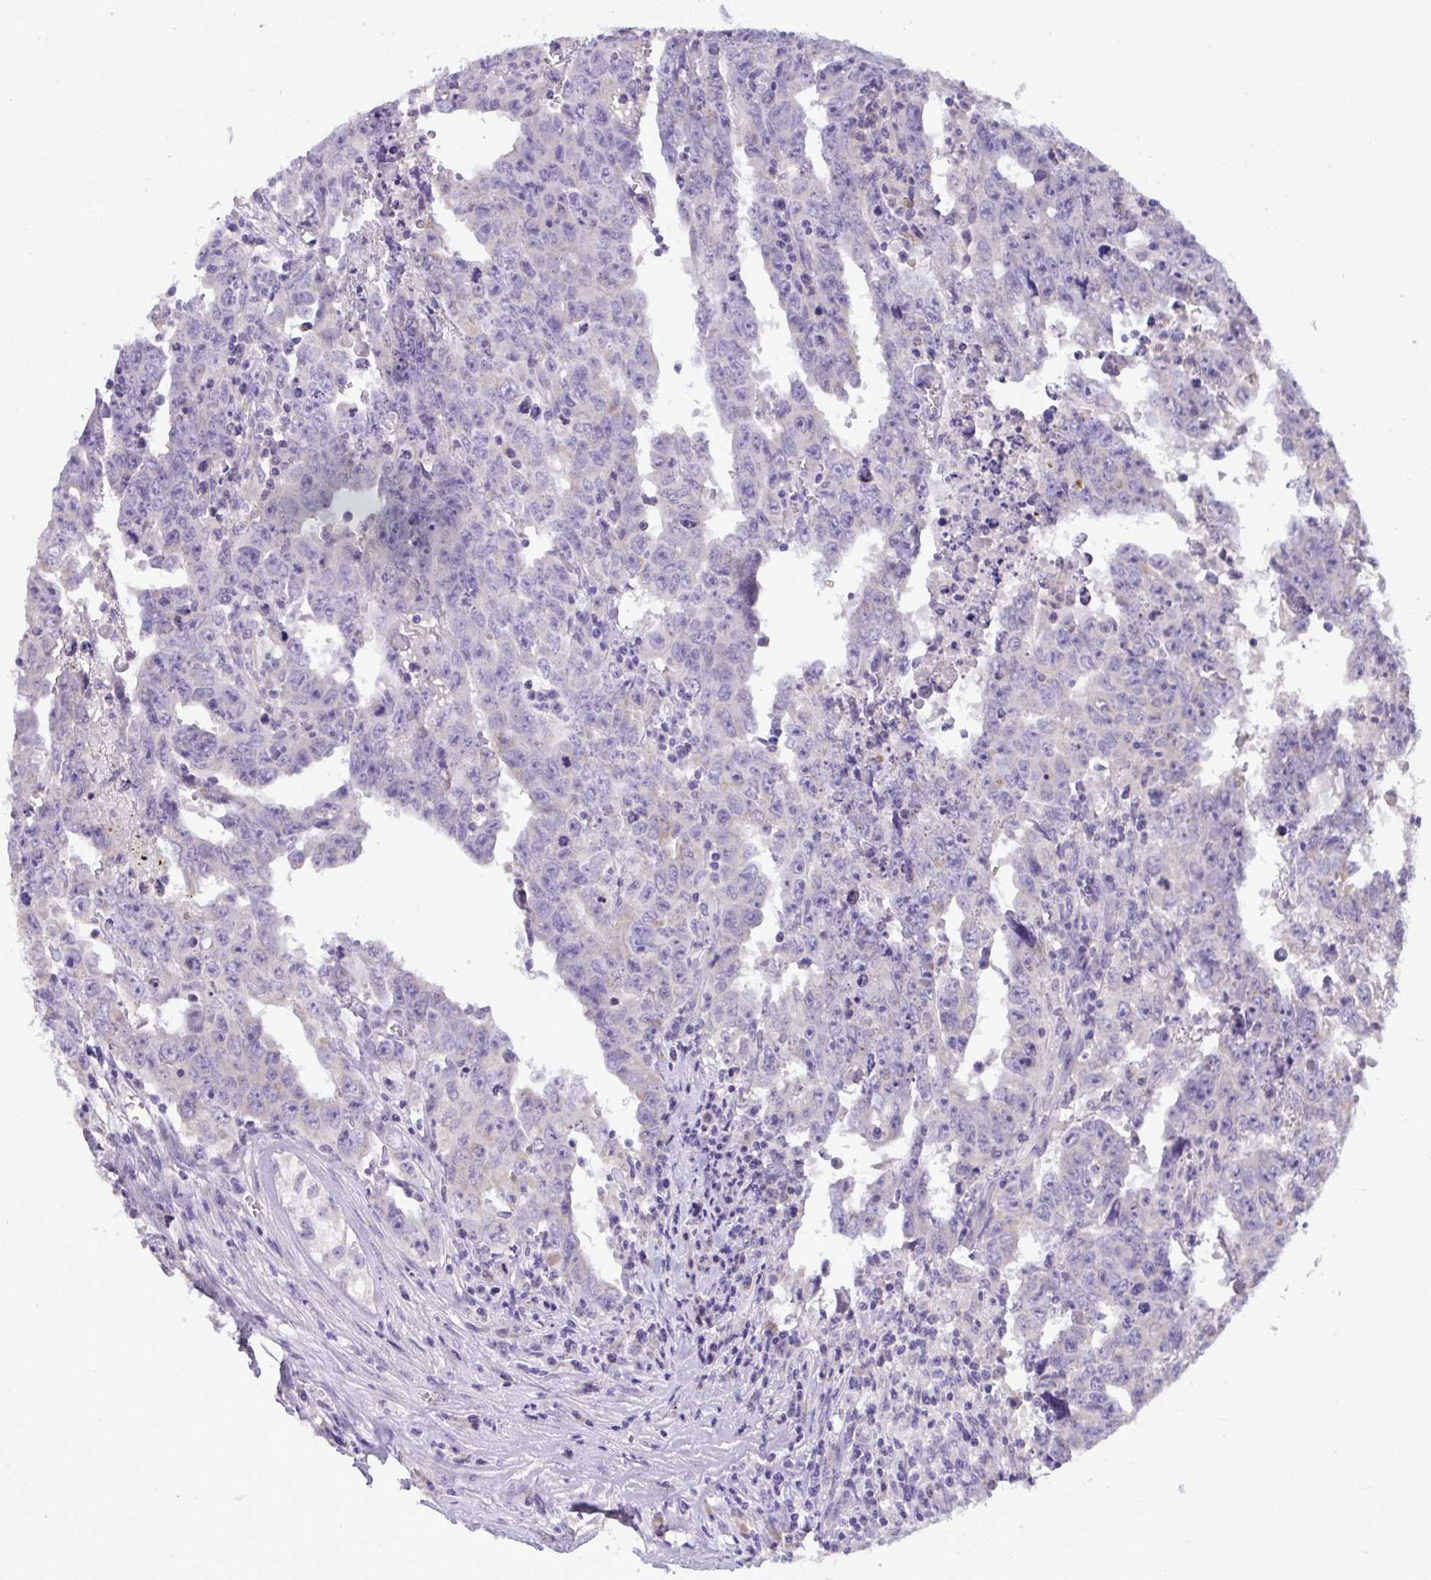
{"staining": {"intensity": "negative", "quantity": "none", "location": "none"}, "tissue": "testis cancer", "cell_type": "Tumor cells", "image_type": "cancer", "snomed": [{"axis": "morphology", "description": "Carcinoma, Embryonal, NOS"}, {"axis": "topography", "description": "Testis"}], "caption": "A histopathology image of human testis cancer (embryonal carcinoma) is negative for staining in tumor cells.", "gene": "ST8SIA2", "patient": {"sex": "male", "age": 22}}